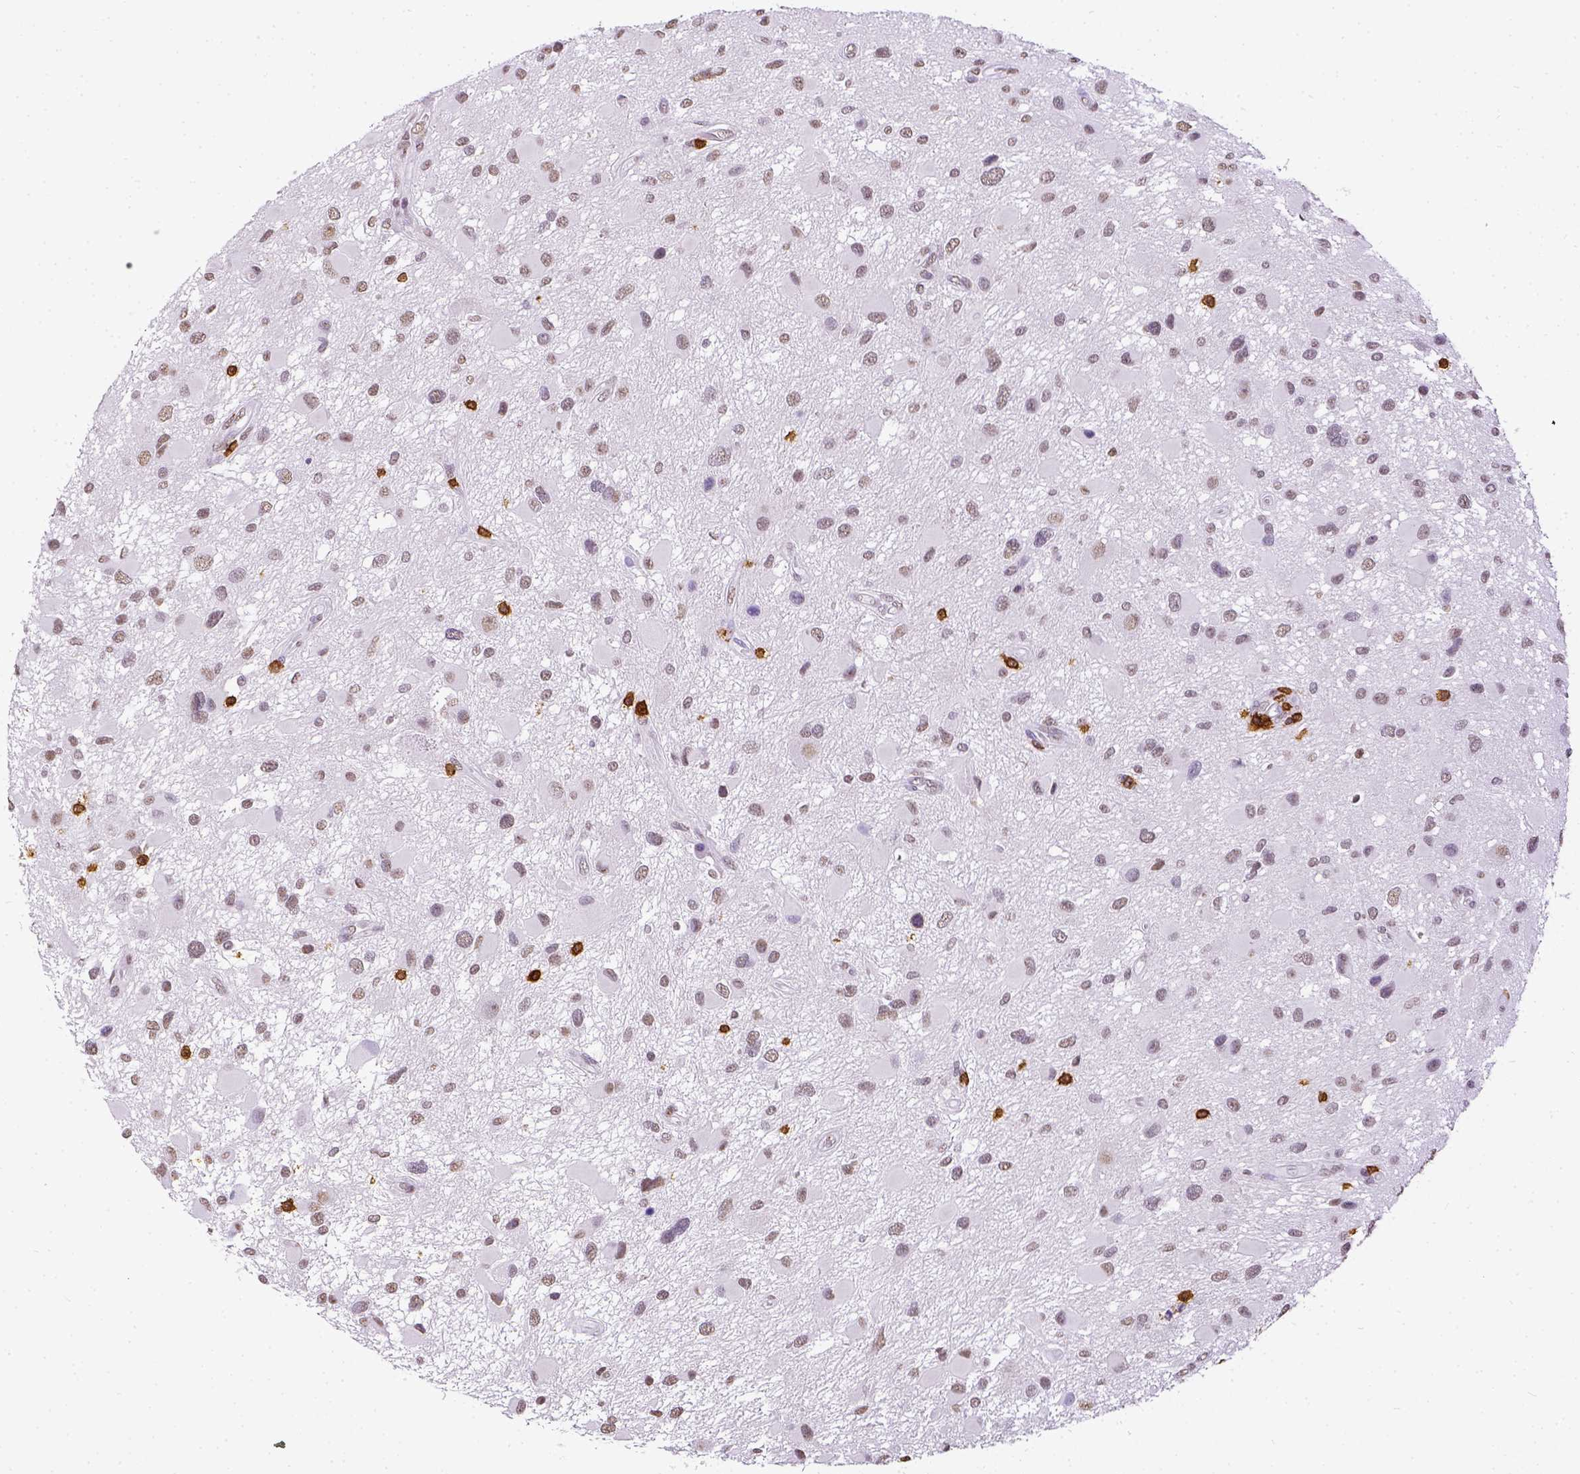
{"staining": {"intensity": "weak", "quantity": "25%-75%", "location": "nuclear"}, "tissue": "glioma", "cell_type": "Tumor cells", "image_type": "cancer", "snomed": [{"axis": "morphology", "description": "Glioma, malignant, Low grade"}, {"axis": "topography", "description": "Brain"}], "caption": "A brown stain shows weak nuclear expression of a protein in human malignant glioma (low-grade) tumor cells.", "gene": "CD3E", "patient": {"sex": "female", "age": 32}}